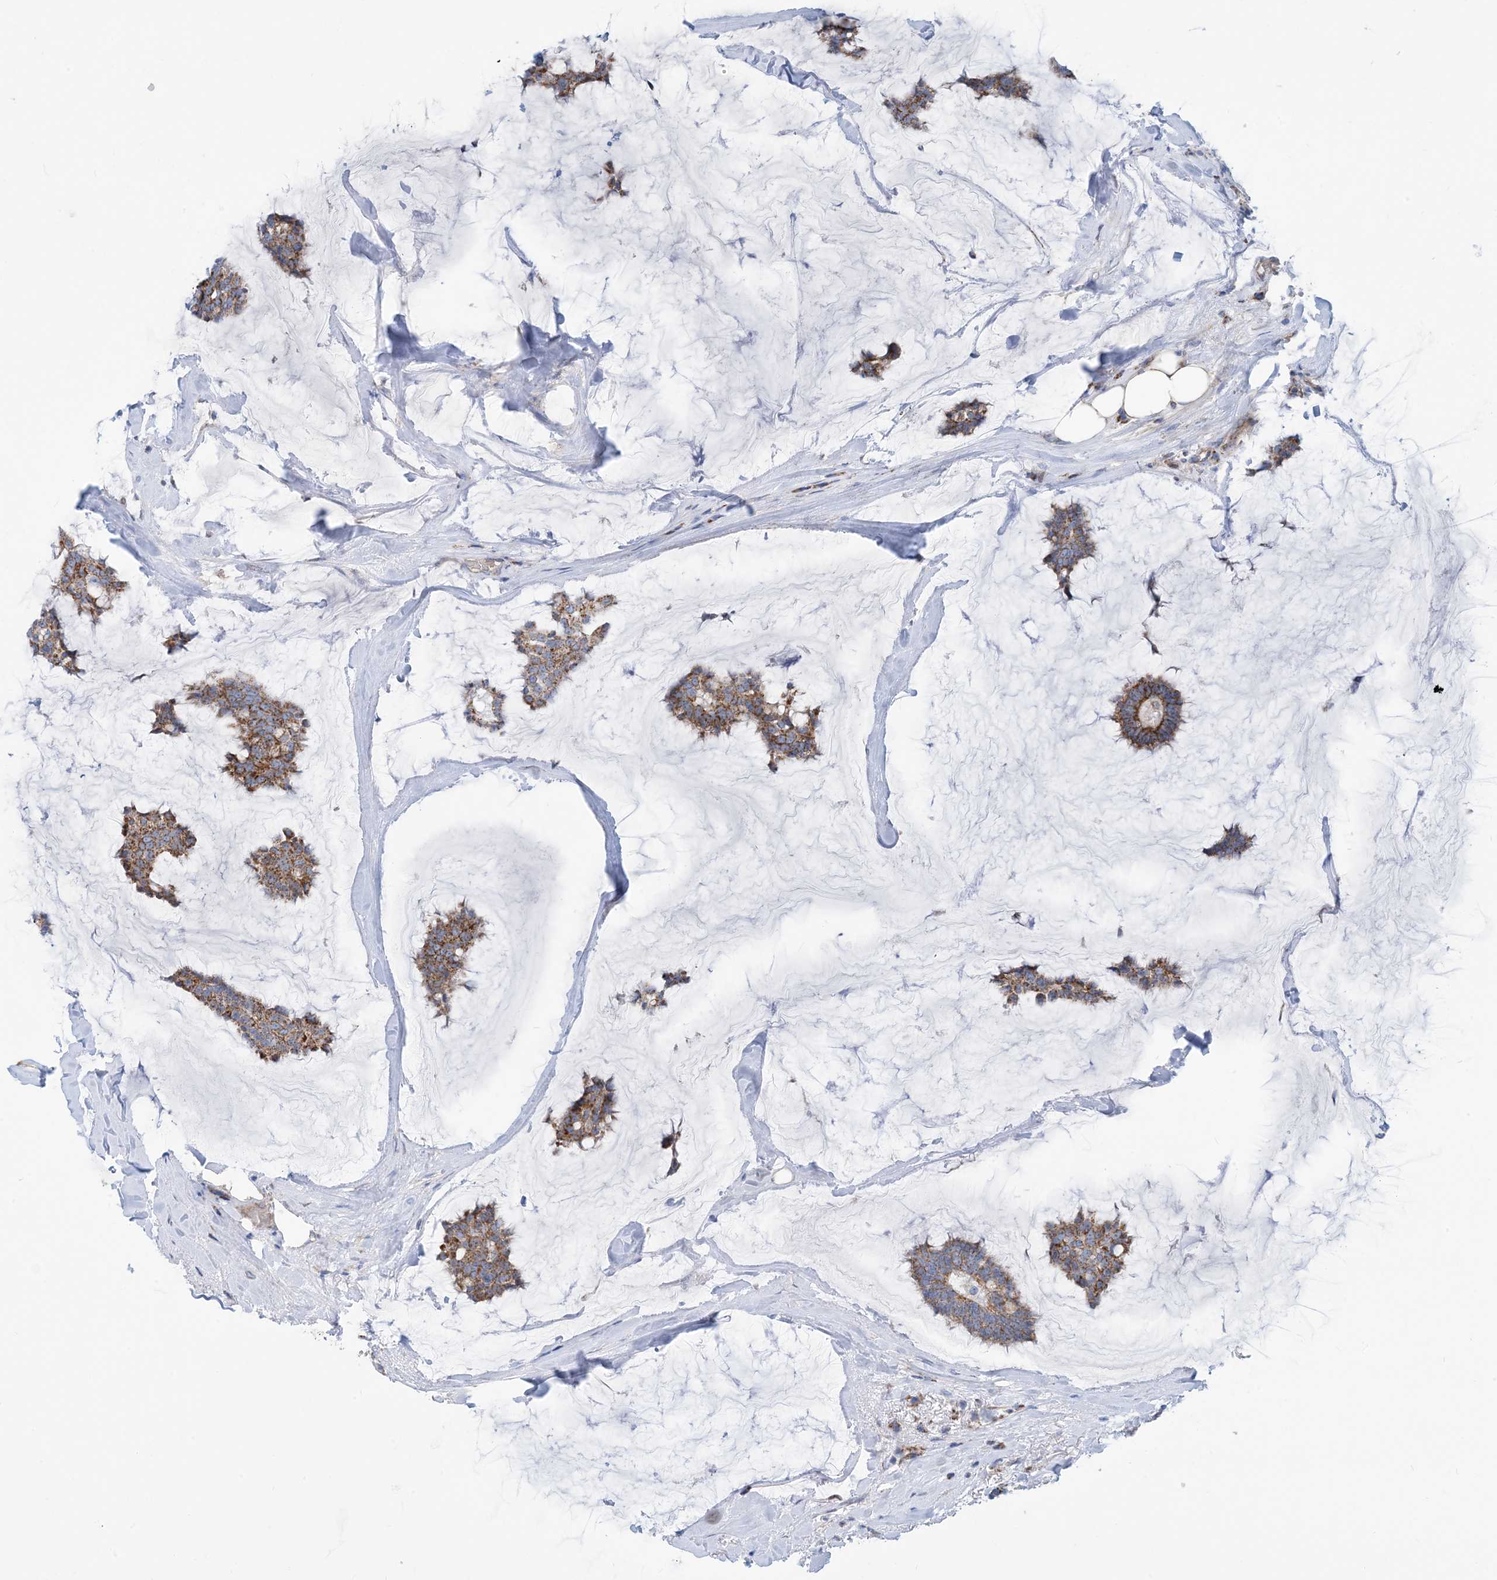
{"staining": {"intensity": "moderate", "quantity": ">75%", "location": "cytoplasmic/membranous"}, "tissue": "breast cancer", "cell_type": "Tumor cells", "image_type": "cancer", "snomed": [{"axis": "morphology", "description": "Duct carcinoma"}, {"axis": "topography", "description": "Breast"}], "caption": "A photomicrograph of human breast cancer stained for a protein reveals moderate cytoplasmic/membranous brown staining in tumor cells. (Stains: DAB (3,3'-diaminobenzidine) in brown, nuclei in blue, Microscopy: brightfield microscopy at high magnification).", "gene": "PHOSPHO2", "patient": {"sex": "female", "age": 93}}